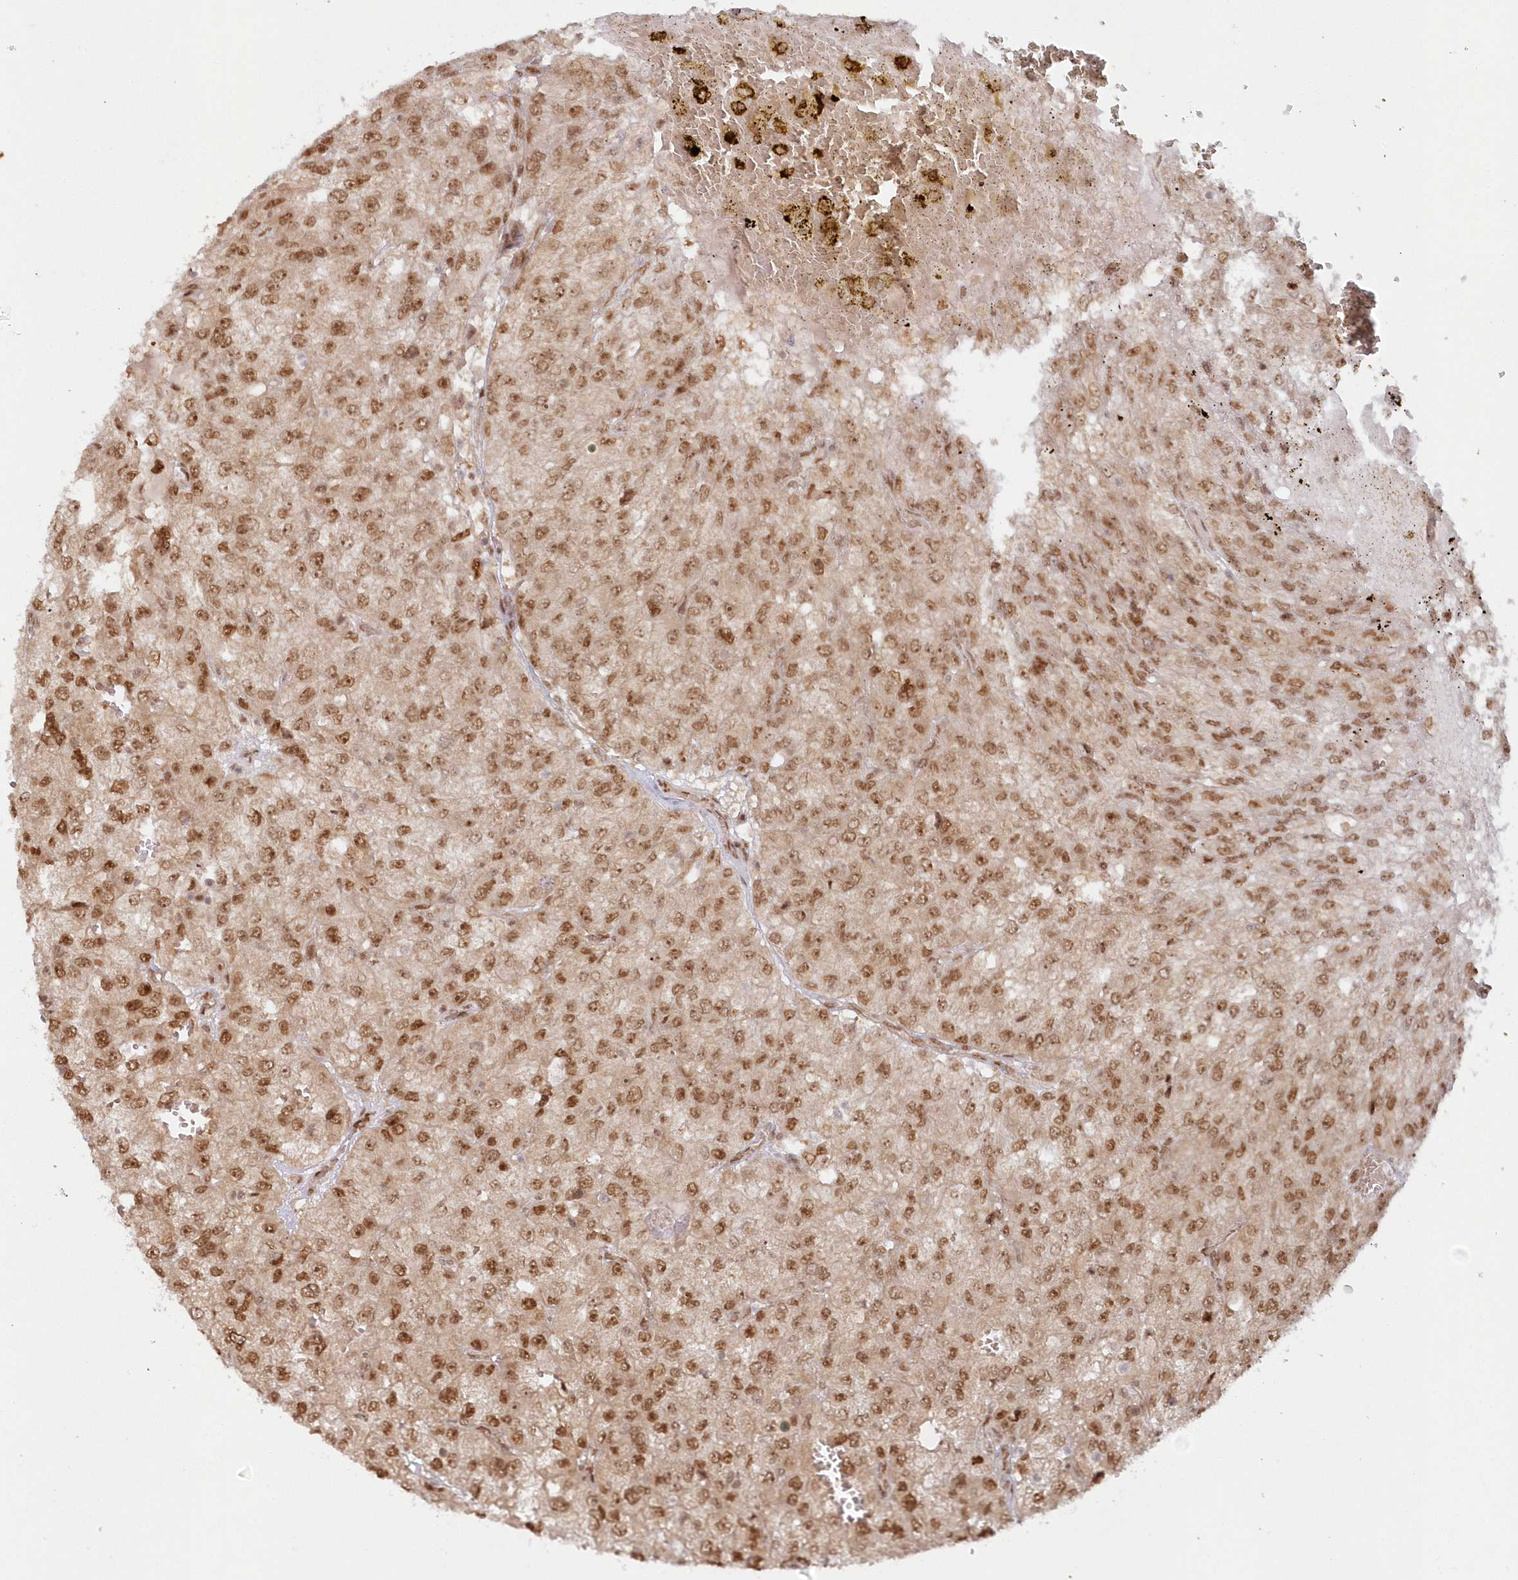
{"staining": {"intensity": "moderate", "quantity": ">75%", "location": "nuclear"}, "tissue": "renal cancer", "cell_type": "Tumor cells", "image_type": "cancer", "snomed": [{"axis": "morphology", "description": "Adenocarcinoma, NOS"}, {"axis": "topography", "description": "Kidney"}], "caption": "High-magnification brightfield microscopy of renal cancer stained with DAB (3,3'-diaminobenzidine) (brown) and counterstained with hematoxylin (blue). tumor cells exhibit moderate nuclear expression is present in about>75% of cells.", "gene": "TOGARAM2", "patient": {"sex": "female", "age": 54}}